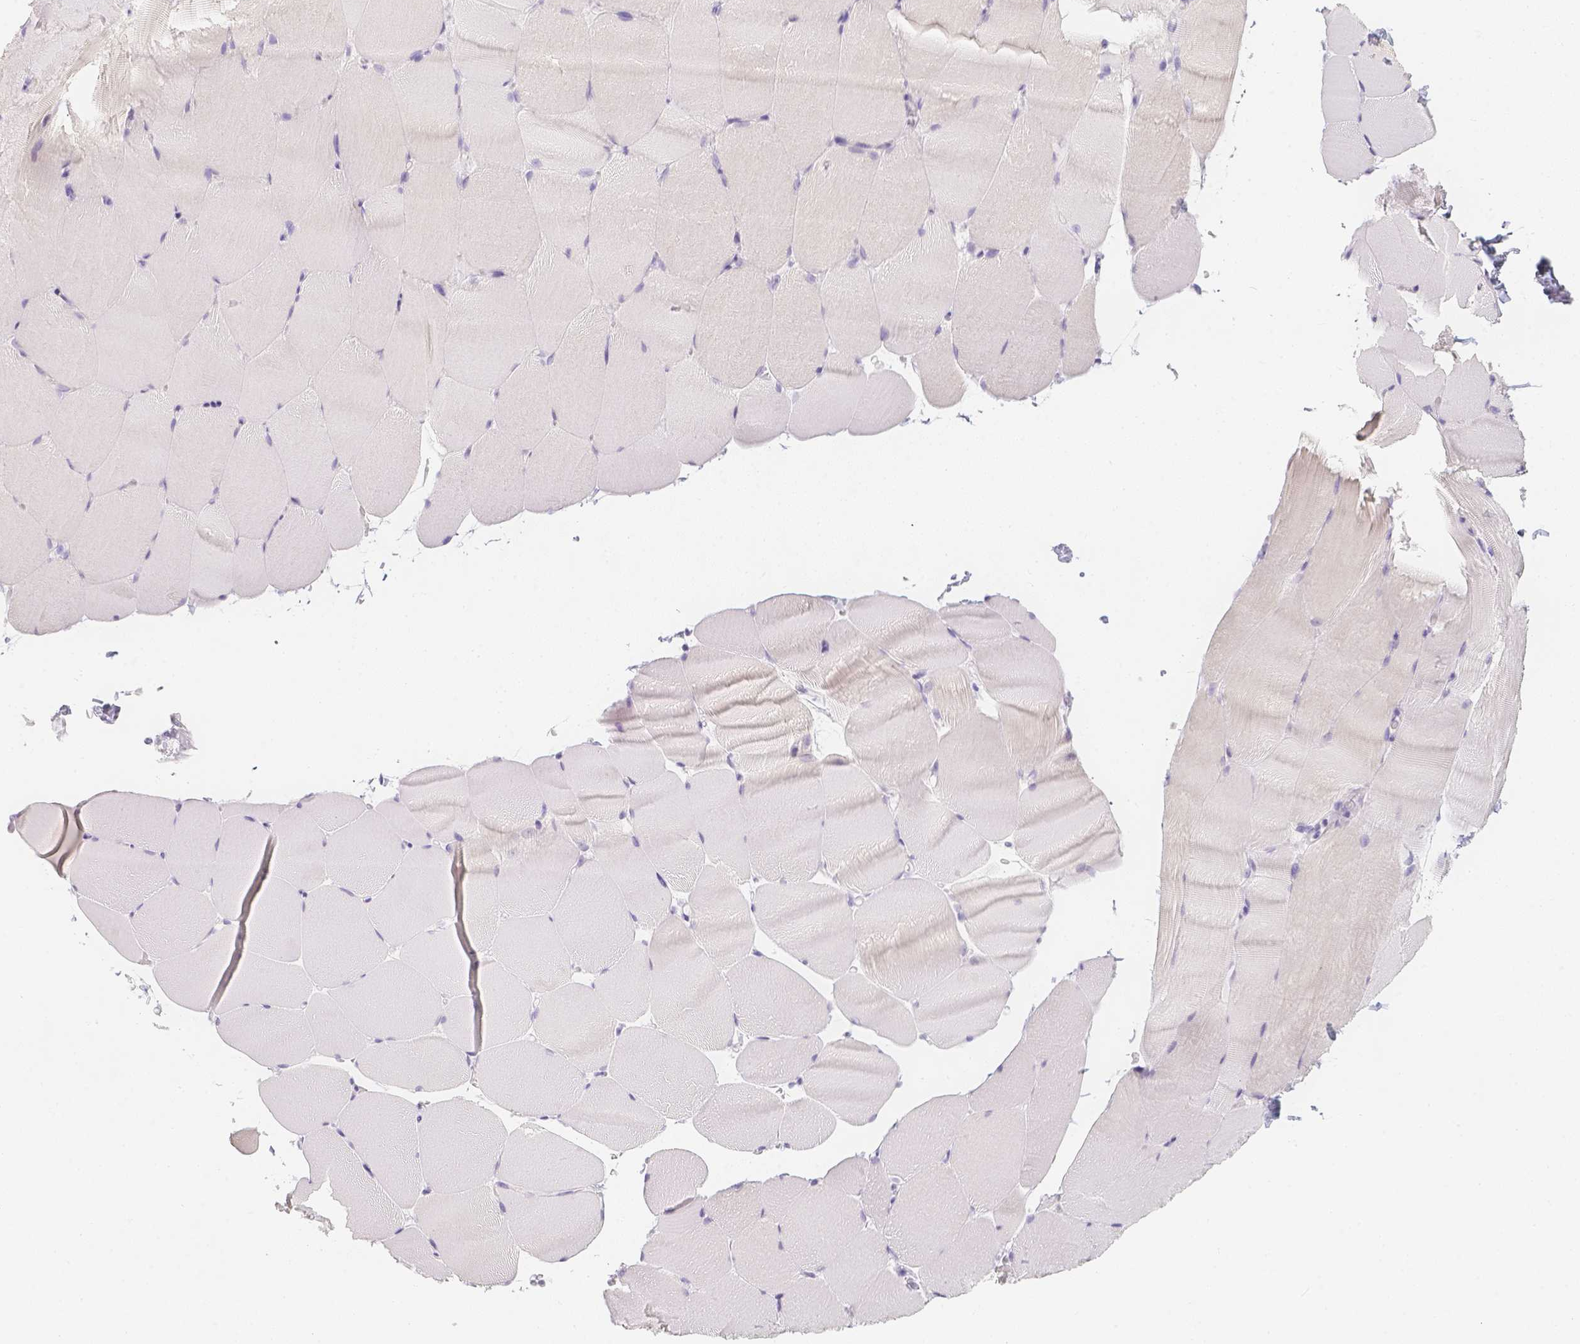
{"staining": {"intensity": "negative", "quantity": "none", "location": "none"}, "tissue": "skeletal muscle", "cell_type": "Myocytes", "image_type": "normal", "snomed": [{"axis": "morphology", "description": "Normal tissue, NOS"}, {"axis": "topography", "description": "Skeletal muscle"}], "caption": "A histopathology image of skeletal muscle stained for a protein exhibits no brown staining in myocytes.", "gene": "SLC18A1", "patient": {"sex": "female", "age": 37}}